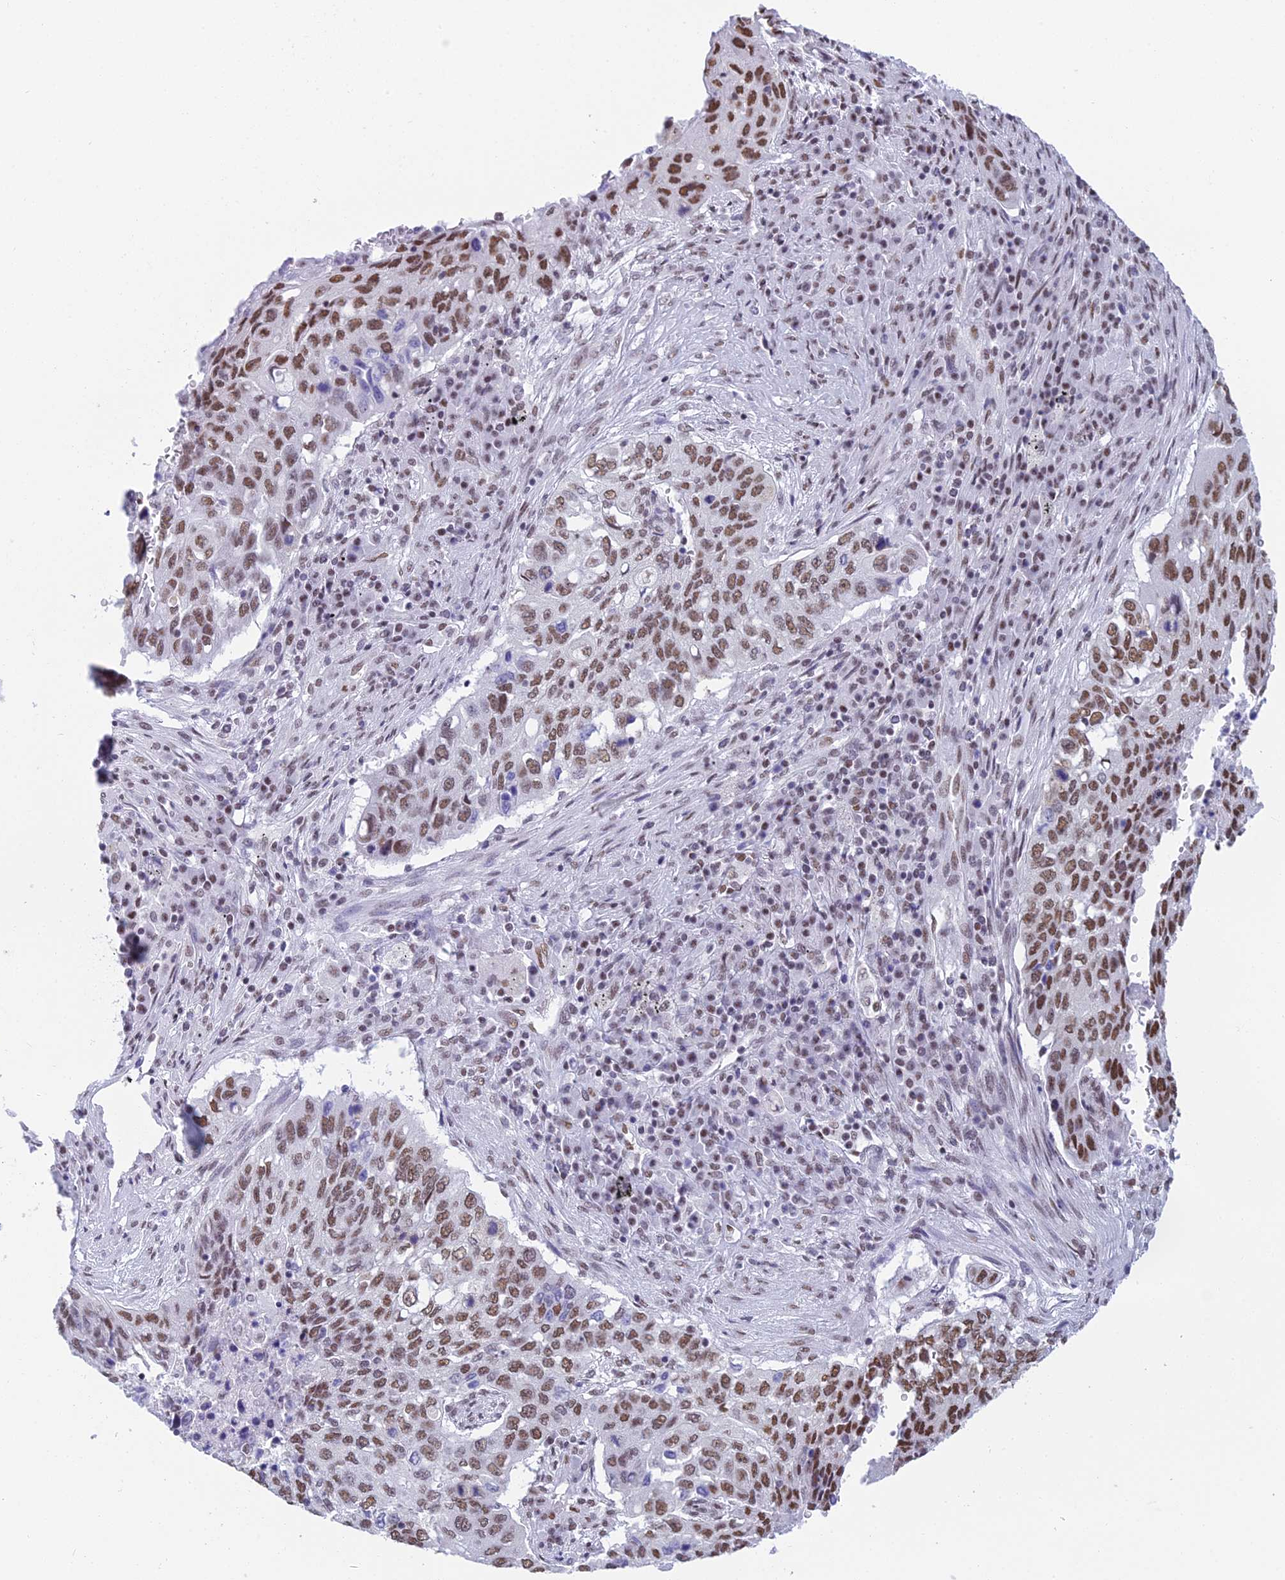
{"staining": {"intensity": "moderate", "quantity": ">75%", "location": "nuclear"}, "tissue": "lung cancer", "cell_type": "Tumor cells", "image_type": "cancer", "snomed": [{"axis": "morphology", "description": "Squamous cell carcinoma, NOS"}, {"axis": "topography", "description": "Lung"}], "caption": "This image demonstrates immunohistochemistry (IHC) staining of lung cancer, with medium moderate nuclear positivity in about >75% of tumor cells.", "gene": "CDC26", "patient": {"sex": "female", "age": 63}}